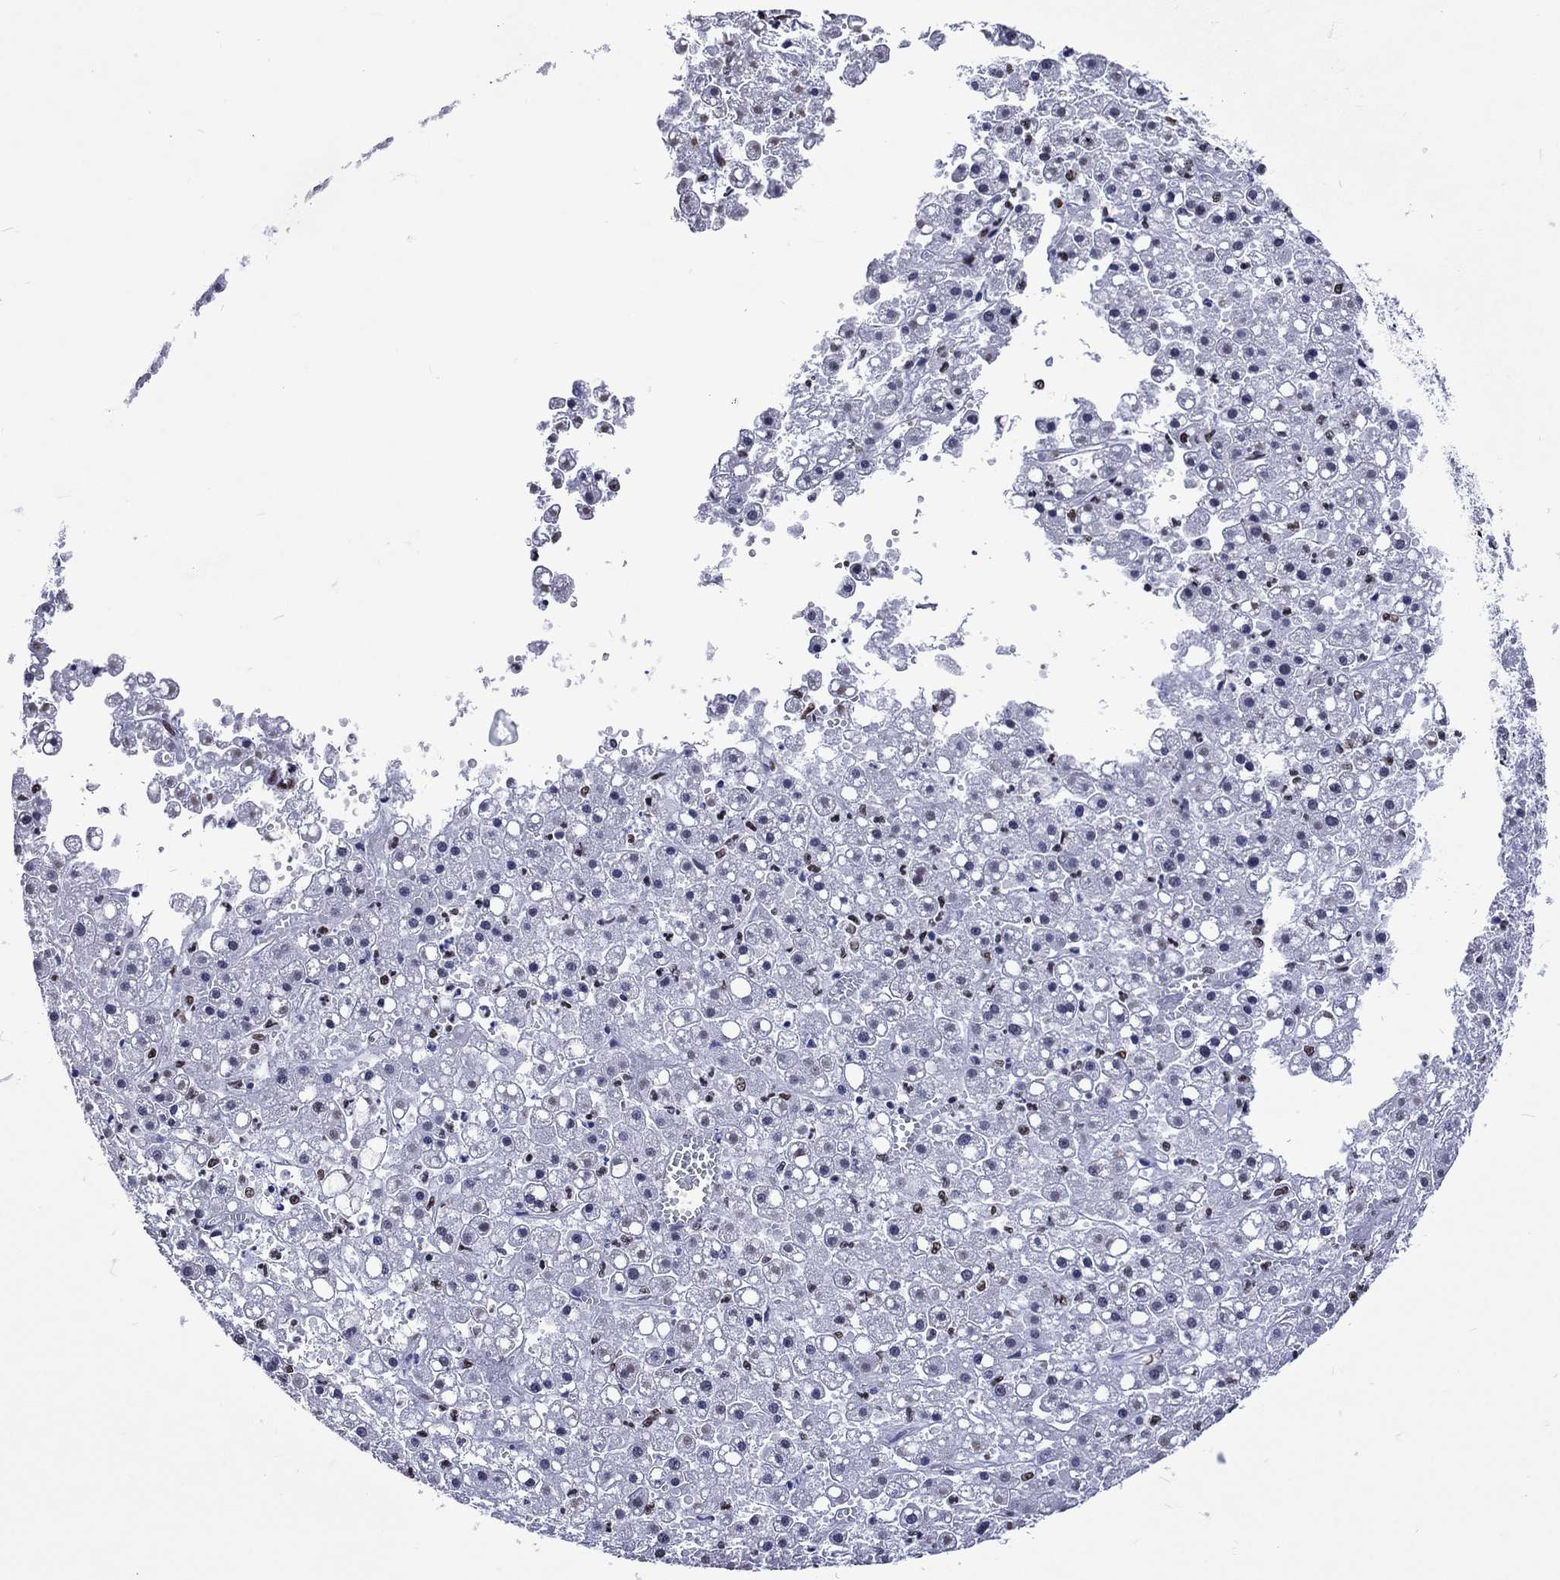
{"staining": {"intensity": "negative", "quantity": "none", "location": "none"}, "tissue": "liver cancer", "cell_type": "Tumor cells", "image_type": "cancer", "snomed": [{"axis": "morphology", "description": "Carcinoma, Hepatocellular, NOS"}, {"axis": "topography", "description": "Liver"}], "caption": "Immunohistochemistry histopathology image of human hepatocellular carcinoma (liver) stained for a protein (brown), which displays no positivity in tumor cells.", "gene": "RETREG2", "patient": {"sex": "male", "age": 67}}